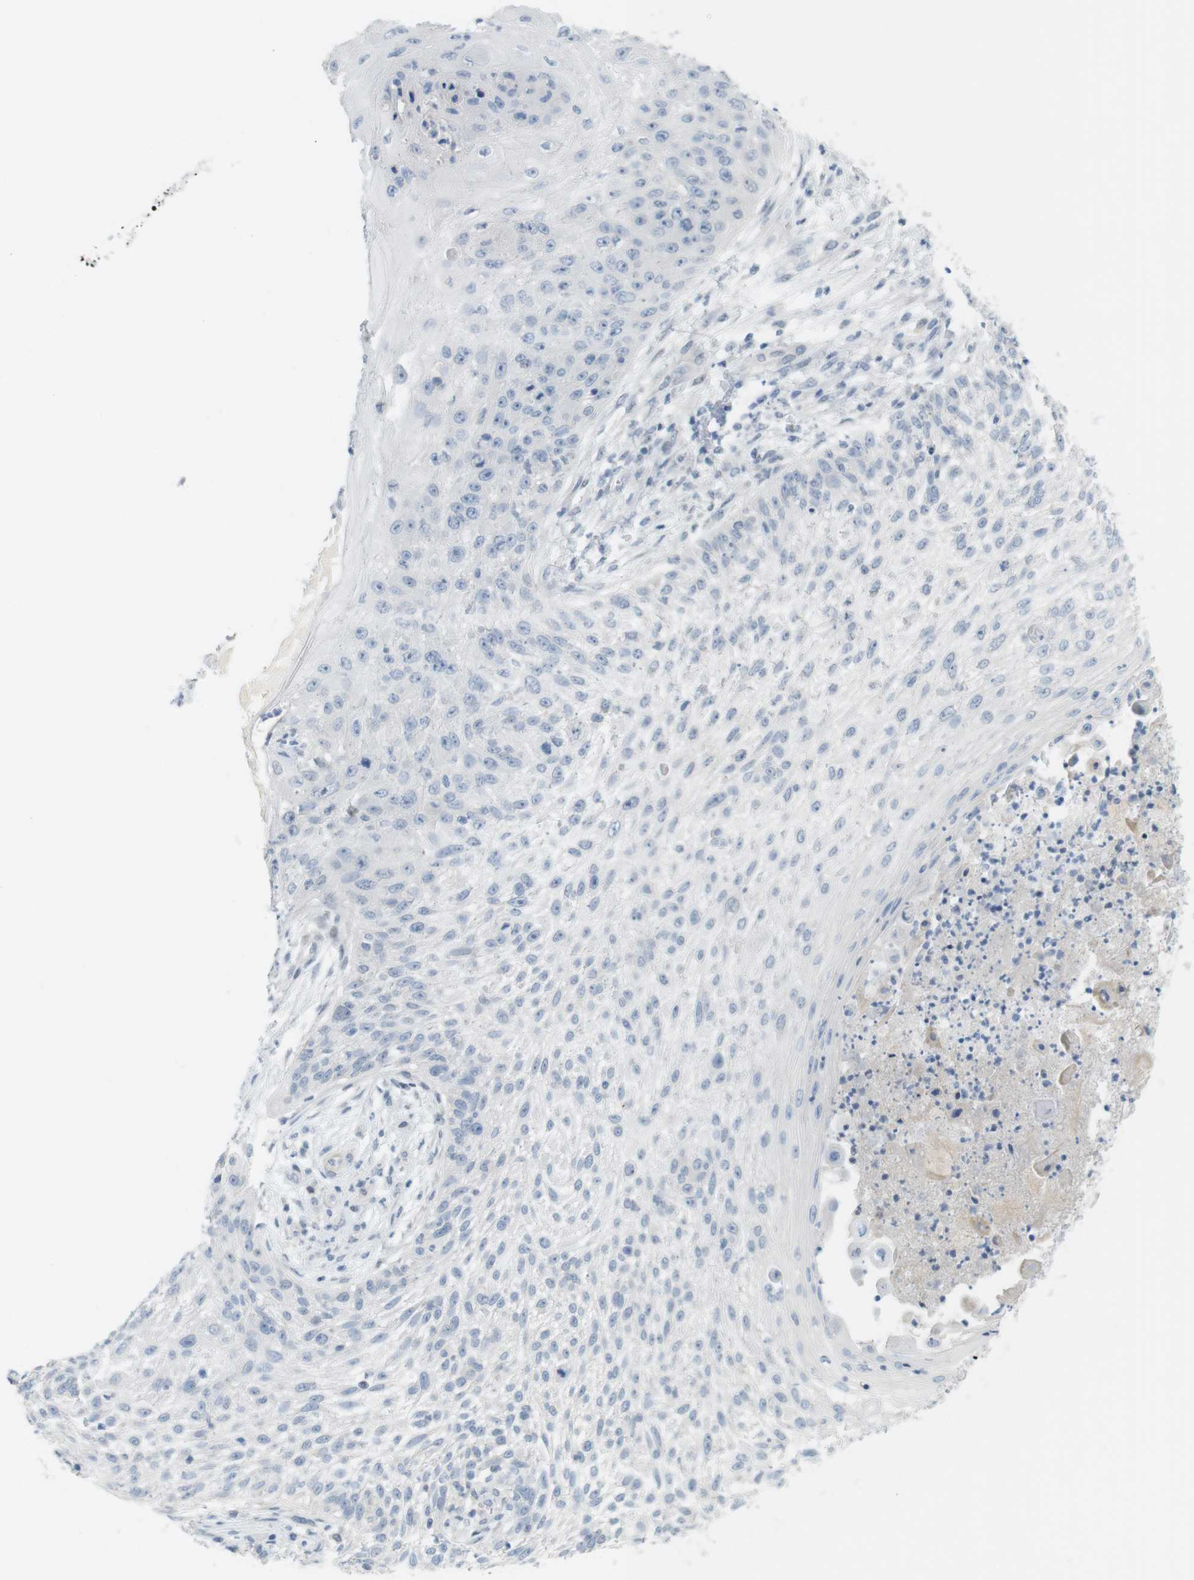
{"staining": {"intensity": "negative", "quantity": "none", "location": "none"}, "tissue": "skin cancer", "cell_type": "Tumor cells", "image_type": "cancer", "snomed": [{"axis": "morphology", "description": "Squamous cell carcinoma, NOS"}, {"axis": "topography", "description": "Skin"}], "caption": "Immunohistochemistry histopathology image of skin cancer (squamous cell carcinoma) stained for a protein (brown), which demonstrates no staining in tumor cells.", "gene": "CREB3L2", "patient": {"sex": "female", "age": 80}}